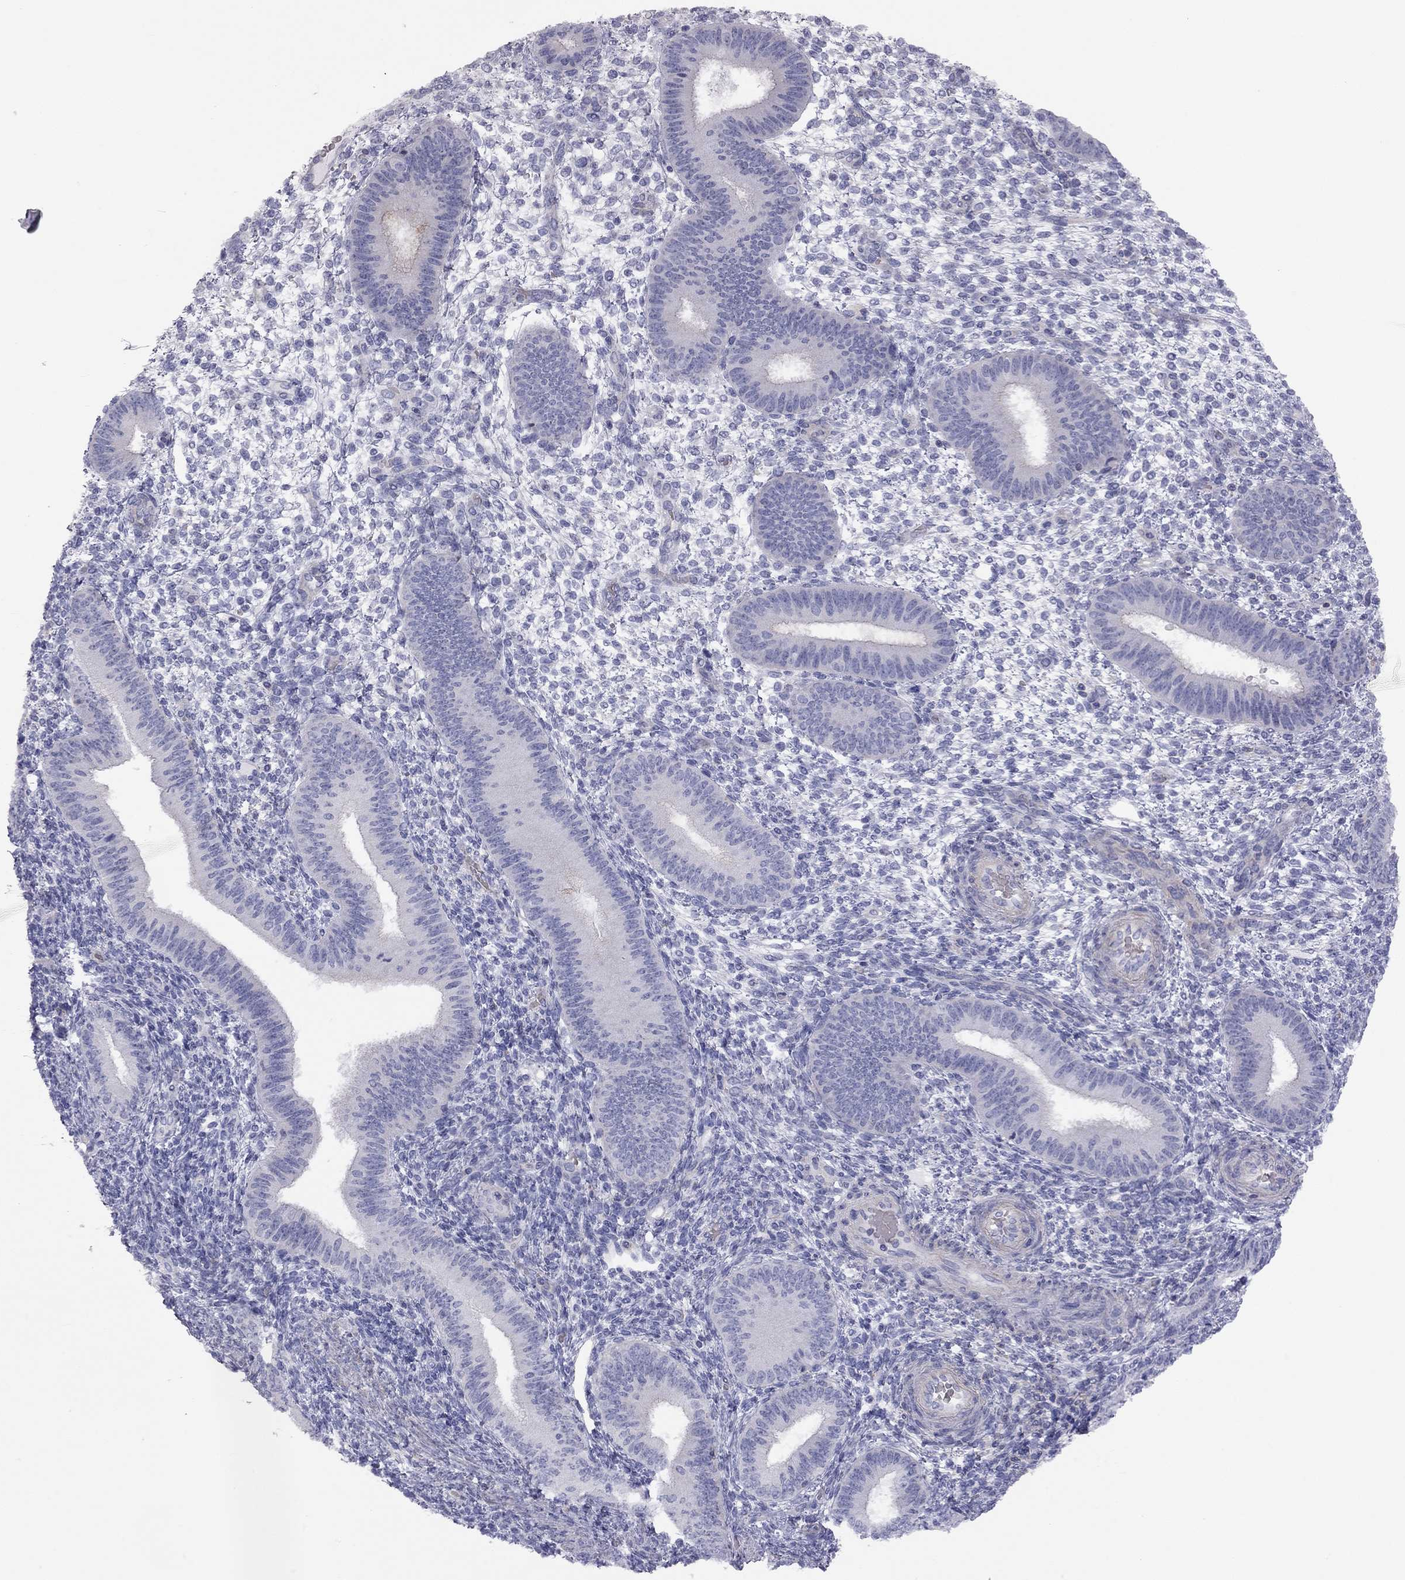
{"staining": {"intensity": "negative", "quantity": "none", "location": "none"}, "tissue": "endometrium", "cell_type": "Cells in endometrial stroma", "image_type": "normal", "snomed": [{"axis": "morphology", "description": "Normal tissue, NOS"}, {"axis": "topography", "description": "Endometrium"}], "caption": "Endometrium was stained to show a protein in brown. There is no significant expression in cells in endometrial stroma. (Stains: DAB immunohistochemistry with hematoxylin counter stain, Microscopy: brightfield microscopy at high magnification).", "gene": "ADCYAP1", "patient": {"sex": "female", "age": 39}}